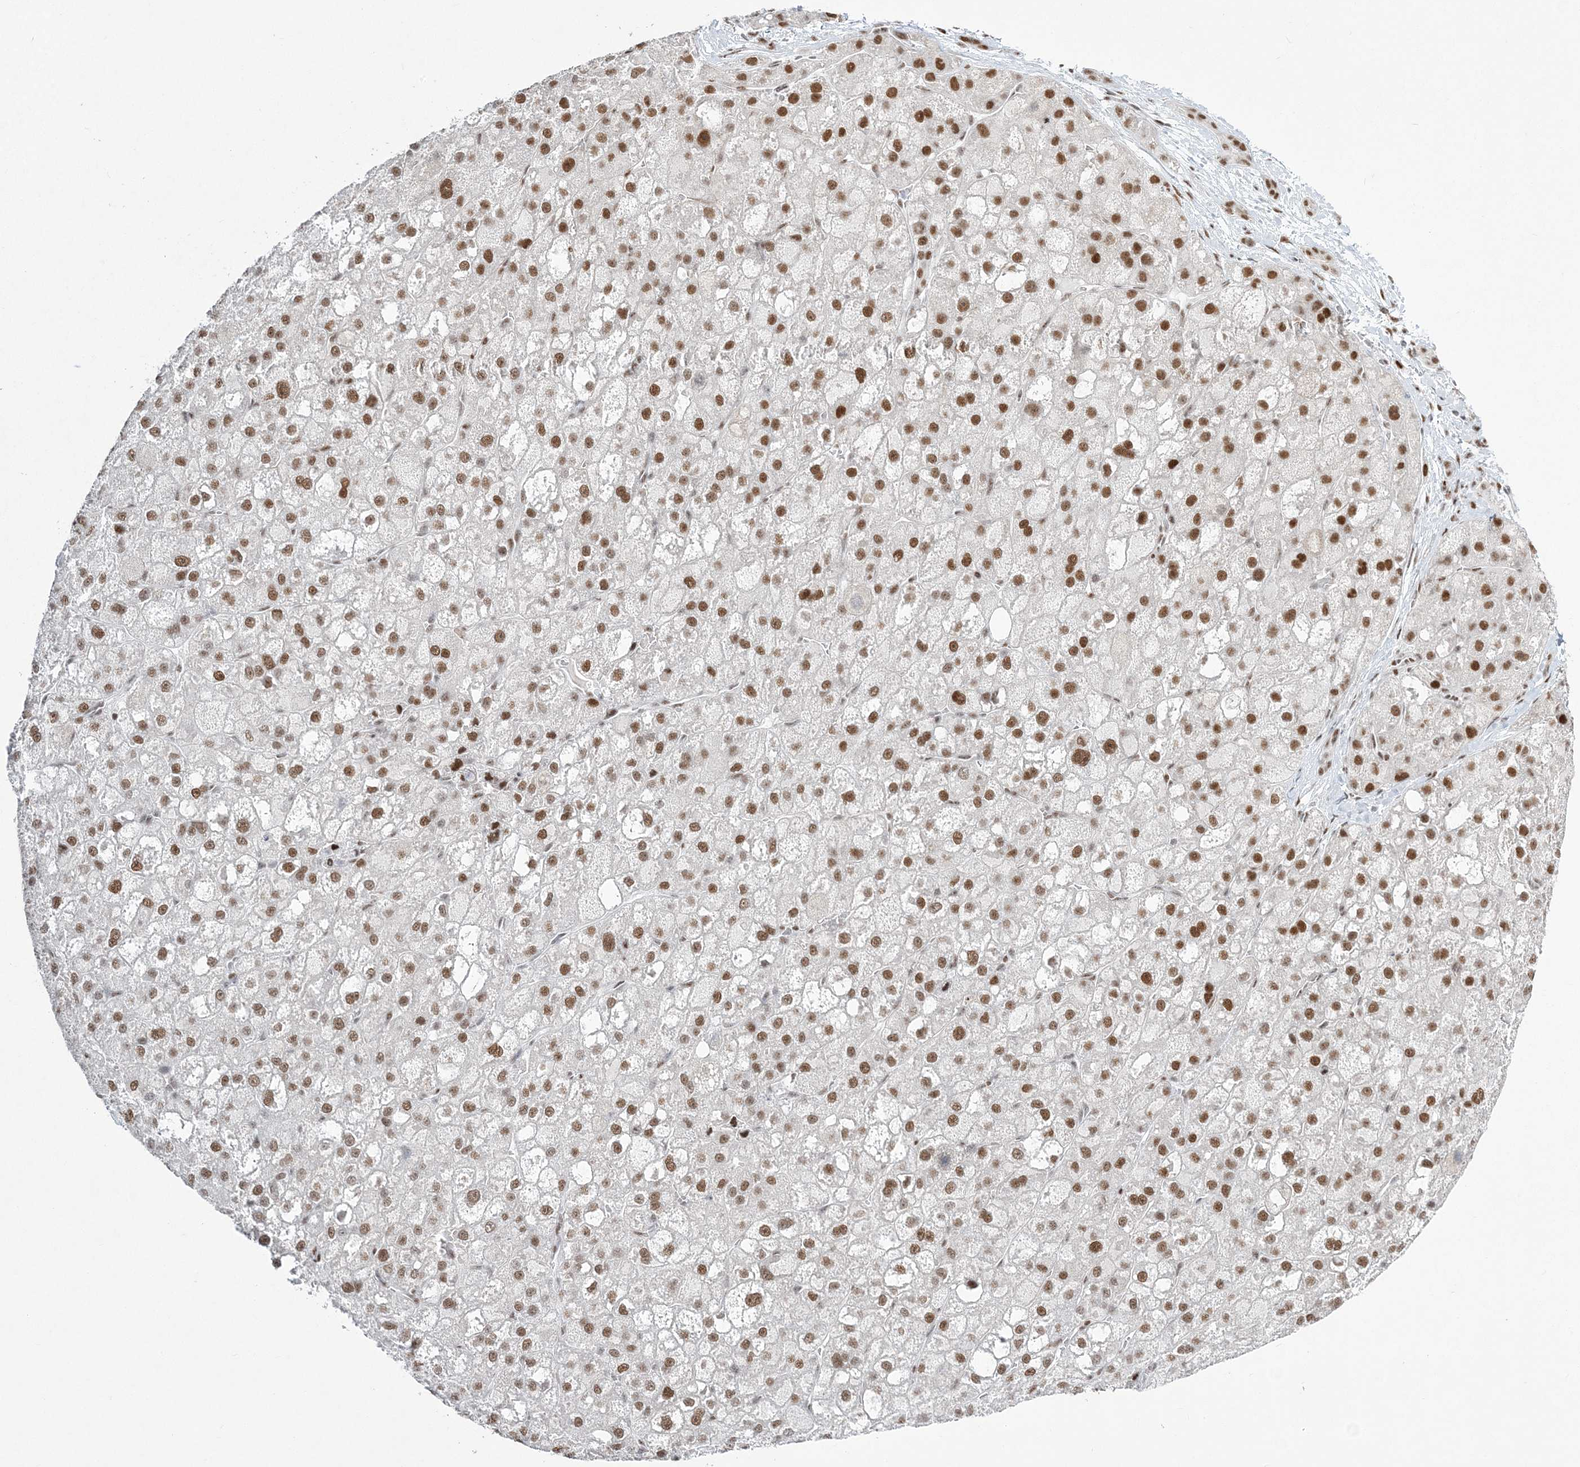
{"staining": {"intensity": "moderate", "quantity": ">75%", "location": "nuclear"}, "tissue": "liver cancer", "cell_type": "Tumor cells", "image_type": "cancer", "snomed": [{"axis": "morphology", "description": "Carcinoma, Hepatocellular, NOS"}, {"axis": "topography", "description": "Liver"}], "caption": "Hepatocellular carcinoma (liver) was stained to show a protein in brown. There is medium levels of moderate nuclear expression in approximately >75% of tumor cells.", "gene": "ZBTB7A", "patient": {"sex": "male", "age": 57}}